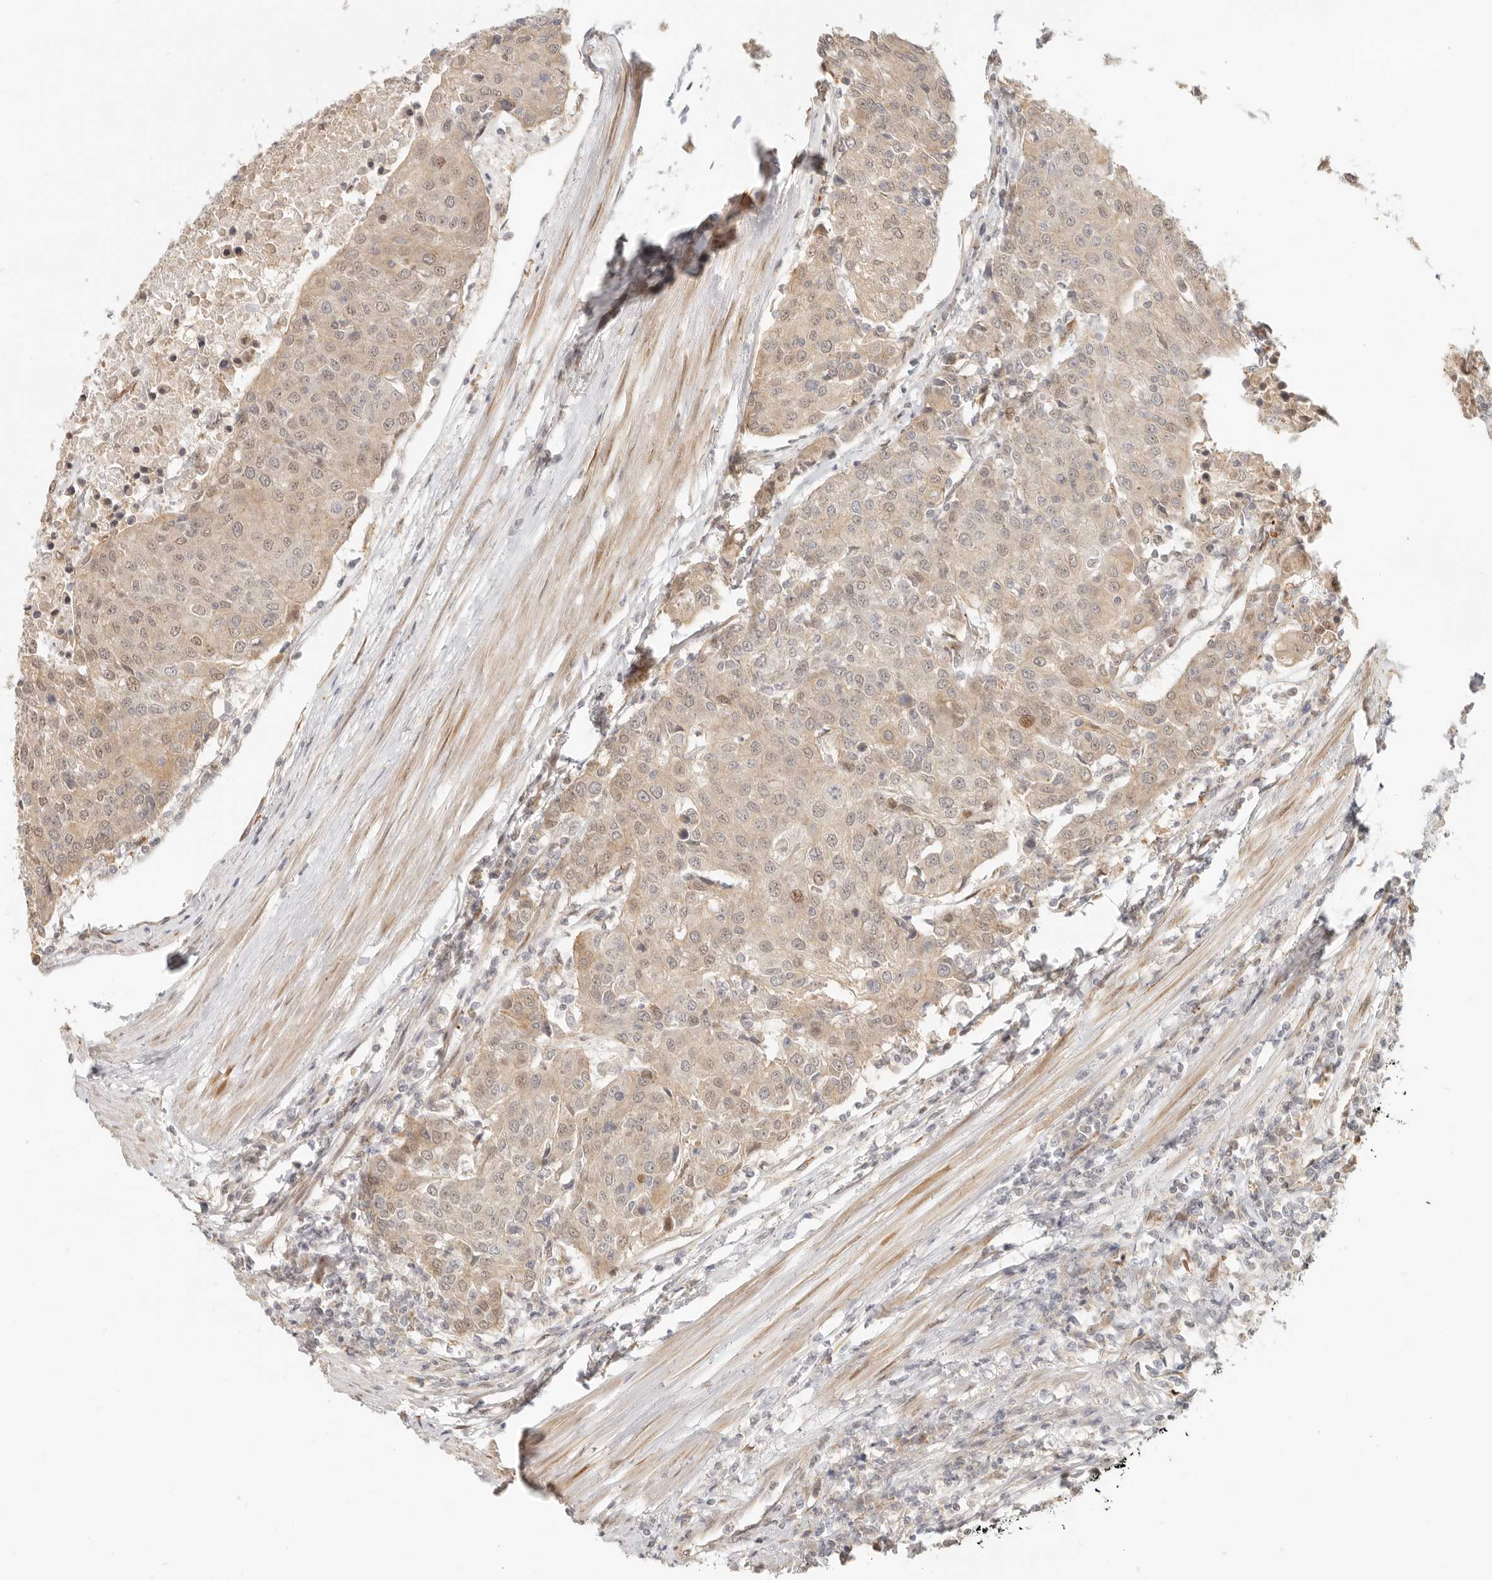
{"staining": {"intensity": "weak", "quantity": "<25%", "location": "cytoplasmic/membranous"}, "tissue": "urothelial cancer", "cell_type": "Tumor cells", "image_type": "cancer", "snomed": [{"axis": "morphology", "description": "Urothelial carcinoma, High grade"}, {"axis": "topography", "description": "Urinary bladder"}], "caption": "IHC image of human urothelial cancer stained for a protein (brown), which demonstrates no positivity in tumor cells.", "gene": "TUFT1", "patient": {"sex": "female", "age": 85}}